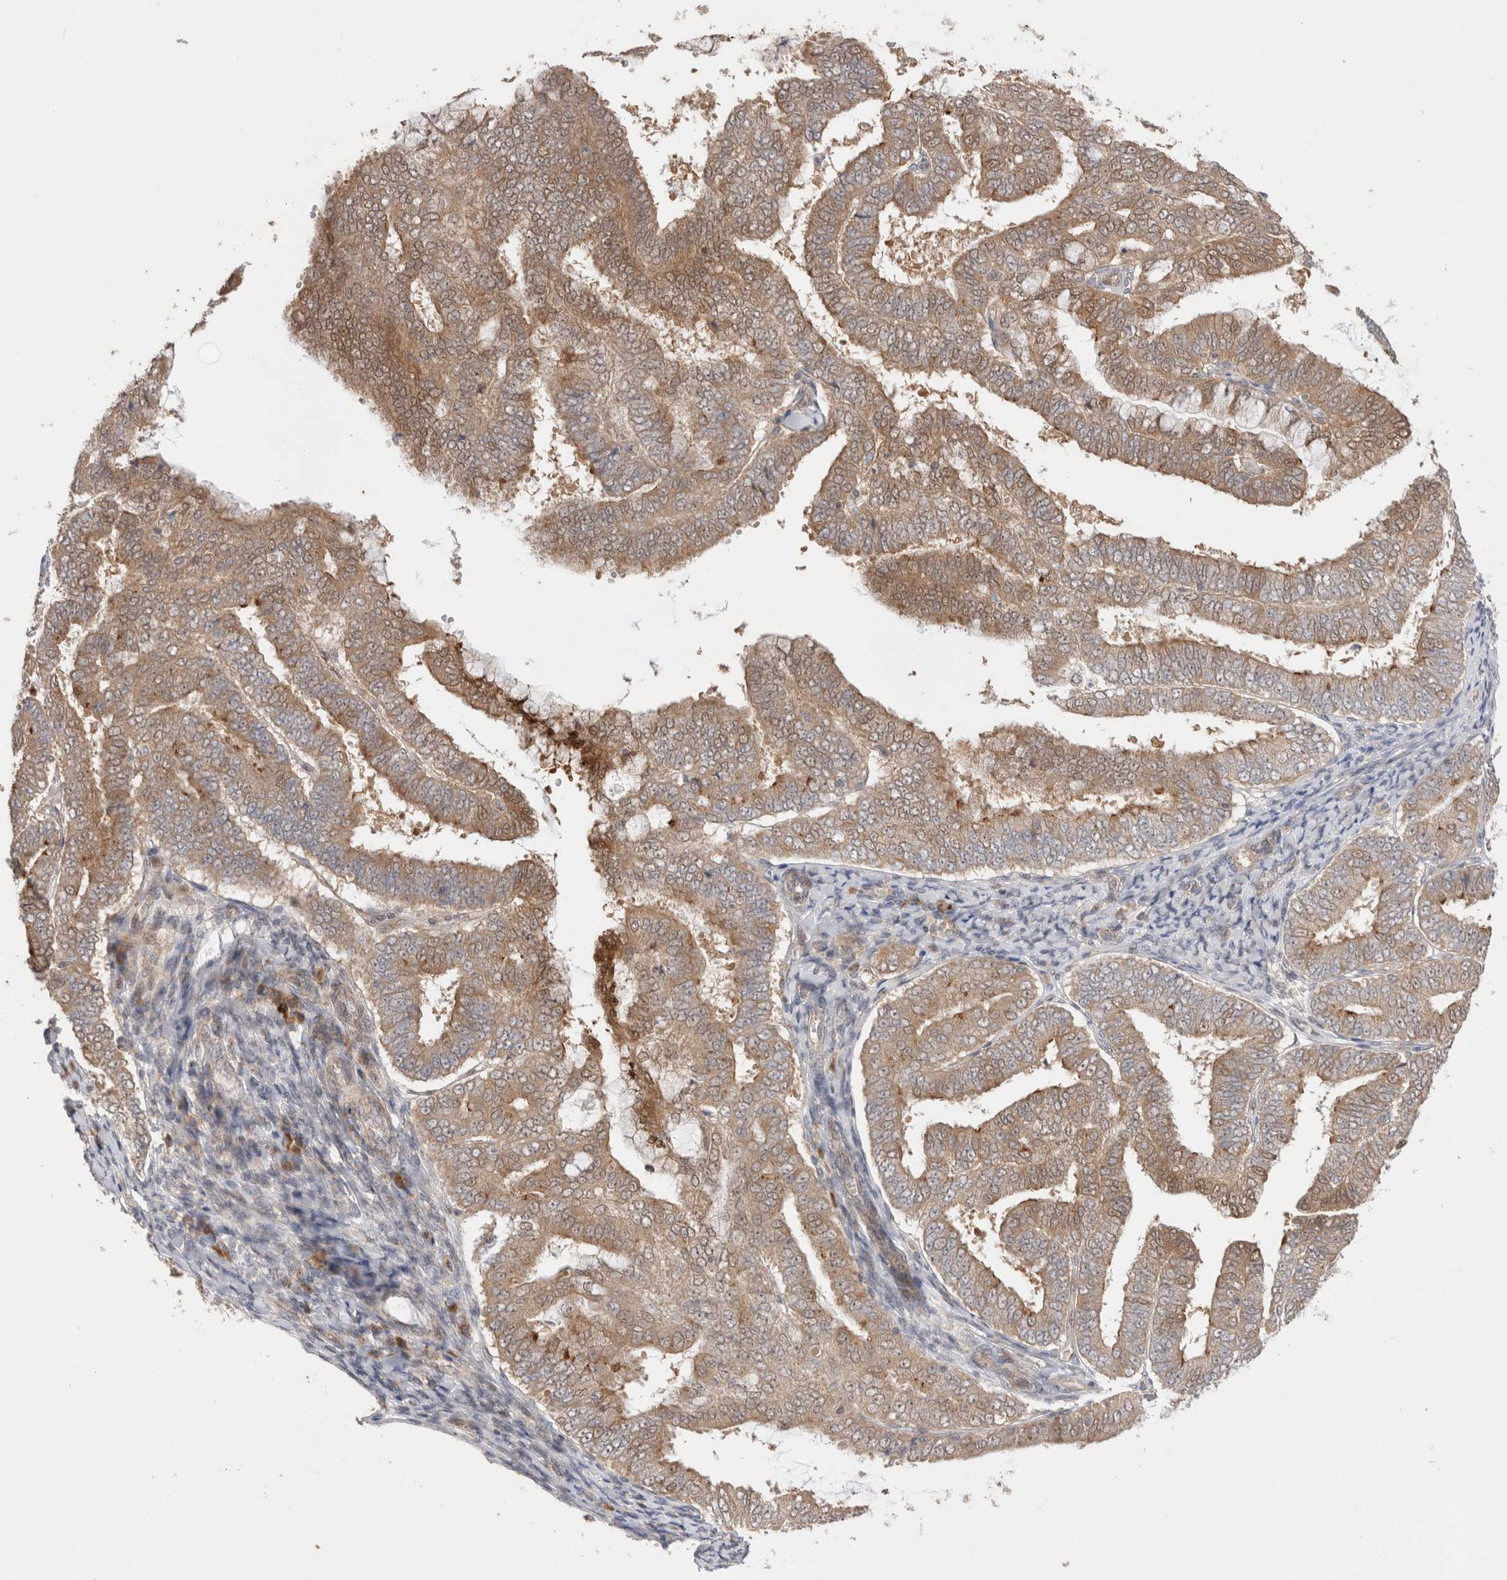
{"staining": {"intensity": "moderate", "quantity": ">75%", "location": "cytoplasmic/membranous"}, "tissue": "endometrial cancer", "cell_type": "Tumor cells", "image_type": "cancer", "snomed": [{"axis": "morphology", "description": "Adenocarcinoma, NOS"}, {"axis": "topography", "description": "Endometrium"}], "caption": "There is medium levels of moderate cytoplasmic/membranous staining in tumor cells of endometrial cancer (adenocarcinoma), as demonstrated by immunohistochemical staining (brown color).", "gene": "SLC29A1", "patient": {"sex": "female", "age": 63}}